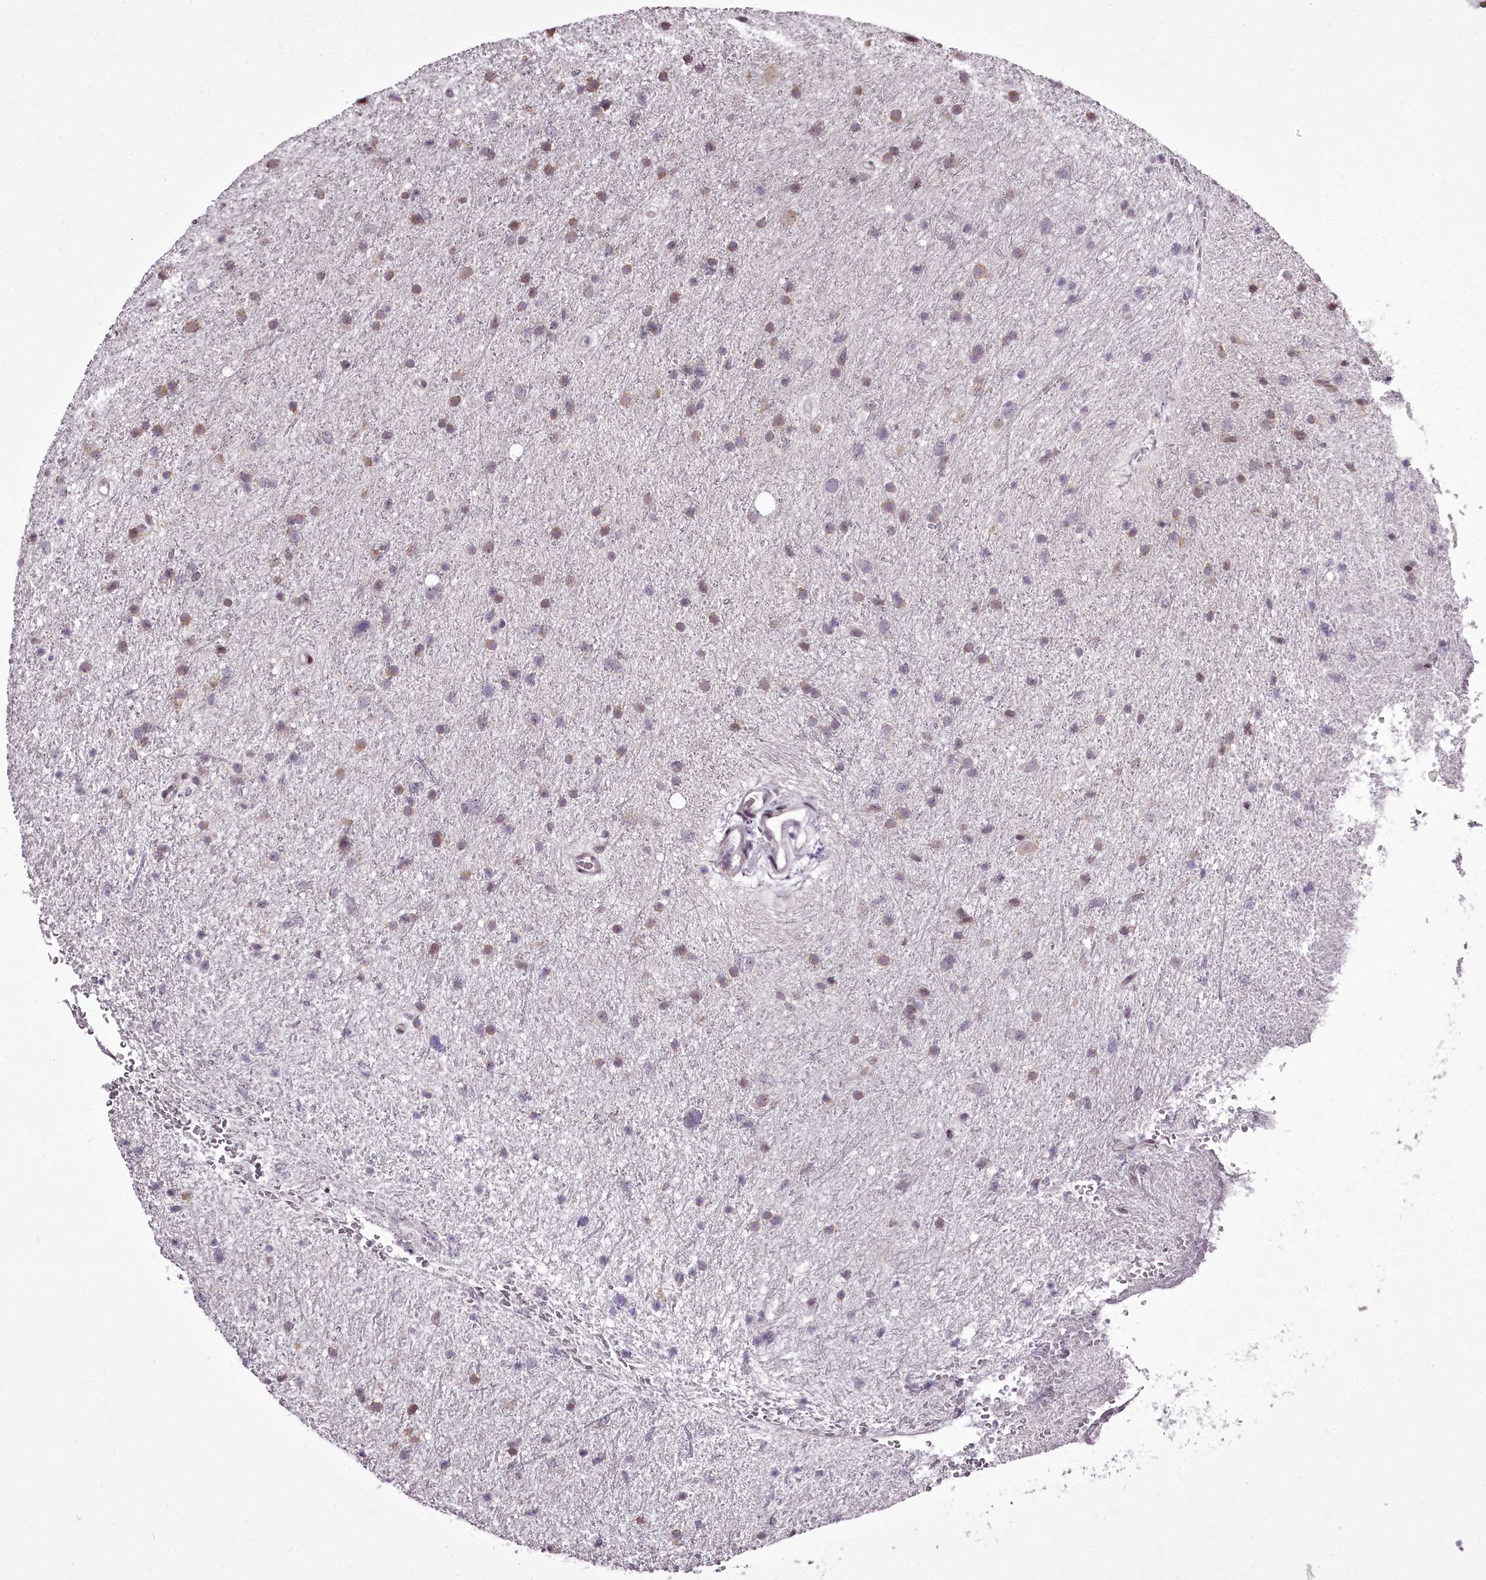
{"staining": {"intensity": "moderate", "quantity": "<25%", "location": "nuclear"}, "tissue": "glioma", "cell_type": "Tumor cells", "image_type": "cancer", "snomed": [{"axis": "morphology", "description": "Glioma, malignant, Low grade"}, {"axis": "topography", "description": "Cerebral cortex"}], "caption": "Human low-grade glioma (malignant) stained for a protein (brown) reveals moderate nuclear positive positivity in approximately <25% of tumor cells.", "gene": "C1orf56", "patient": {"sex": "female", "age": 39}}